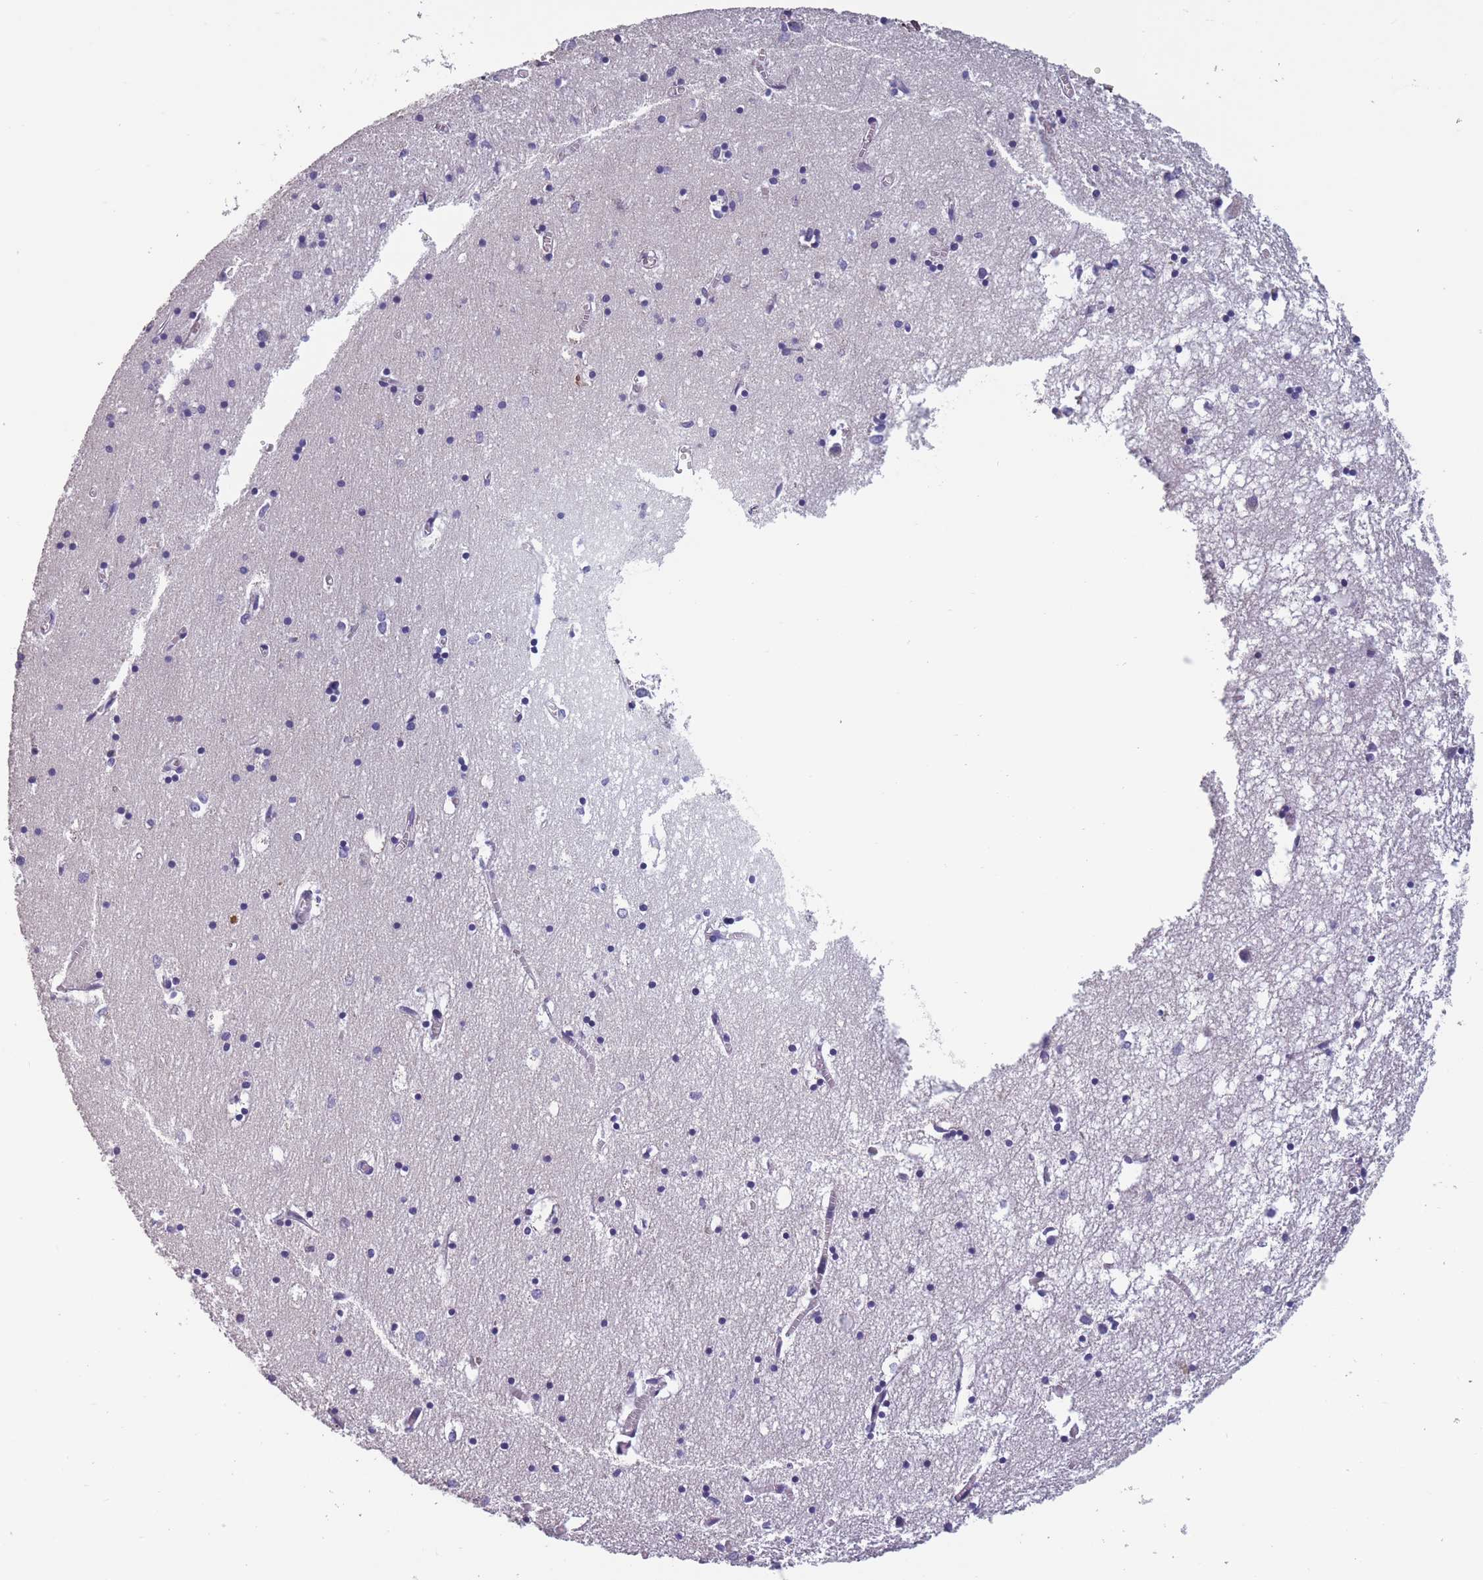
{"staining": {"intensity": "negative", "quantity": "none", "location": "none"}, "tissue": "hippocampus", "cell_type": "Glial cells", "image_type": "normal", "snomed": [{"axis": "morphology", "description": "Normal tissue, NOS"}, {"axis": "topography", "description": "Hippocampus"}], "caption": "This histopathology image is of benign hippocampus stained with immunohistochemistry (IHC) to label a protein in brown with the nuclei are counter-stained blue. There is no expression in glial cells. The staining was performed using DAB to visualize the protein expression in brown, while the nuclei were stained in blue with hematoxylin (Magnification: 20x).", "gene": "TOMM40L", "patient": {"sex": "male", "age": 70}}